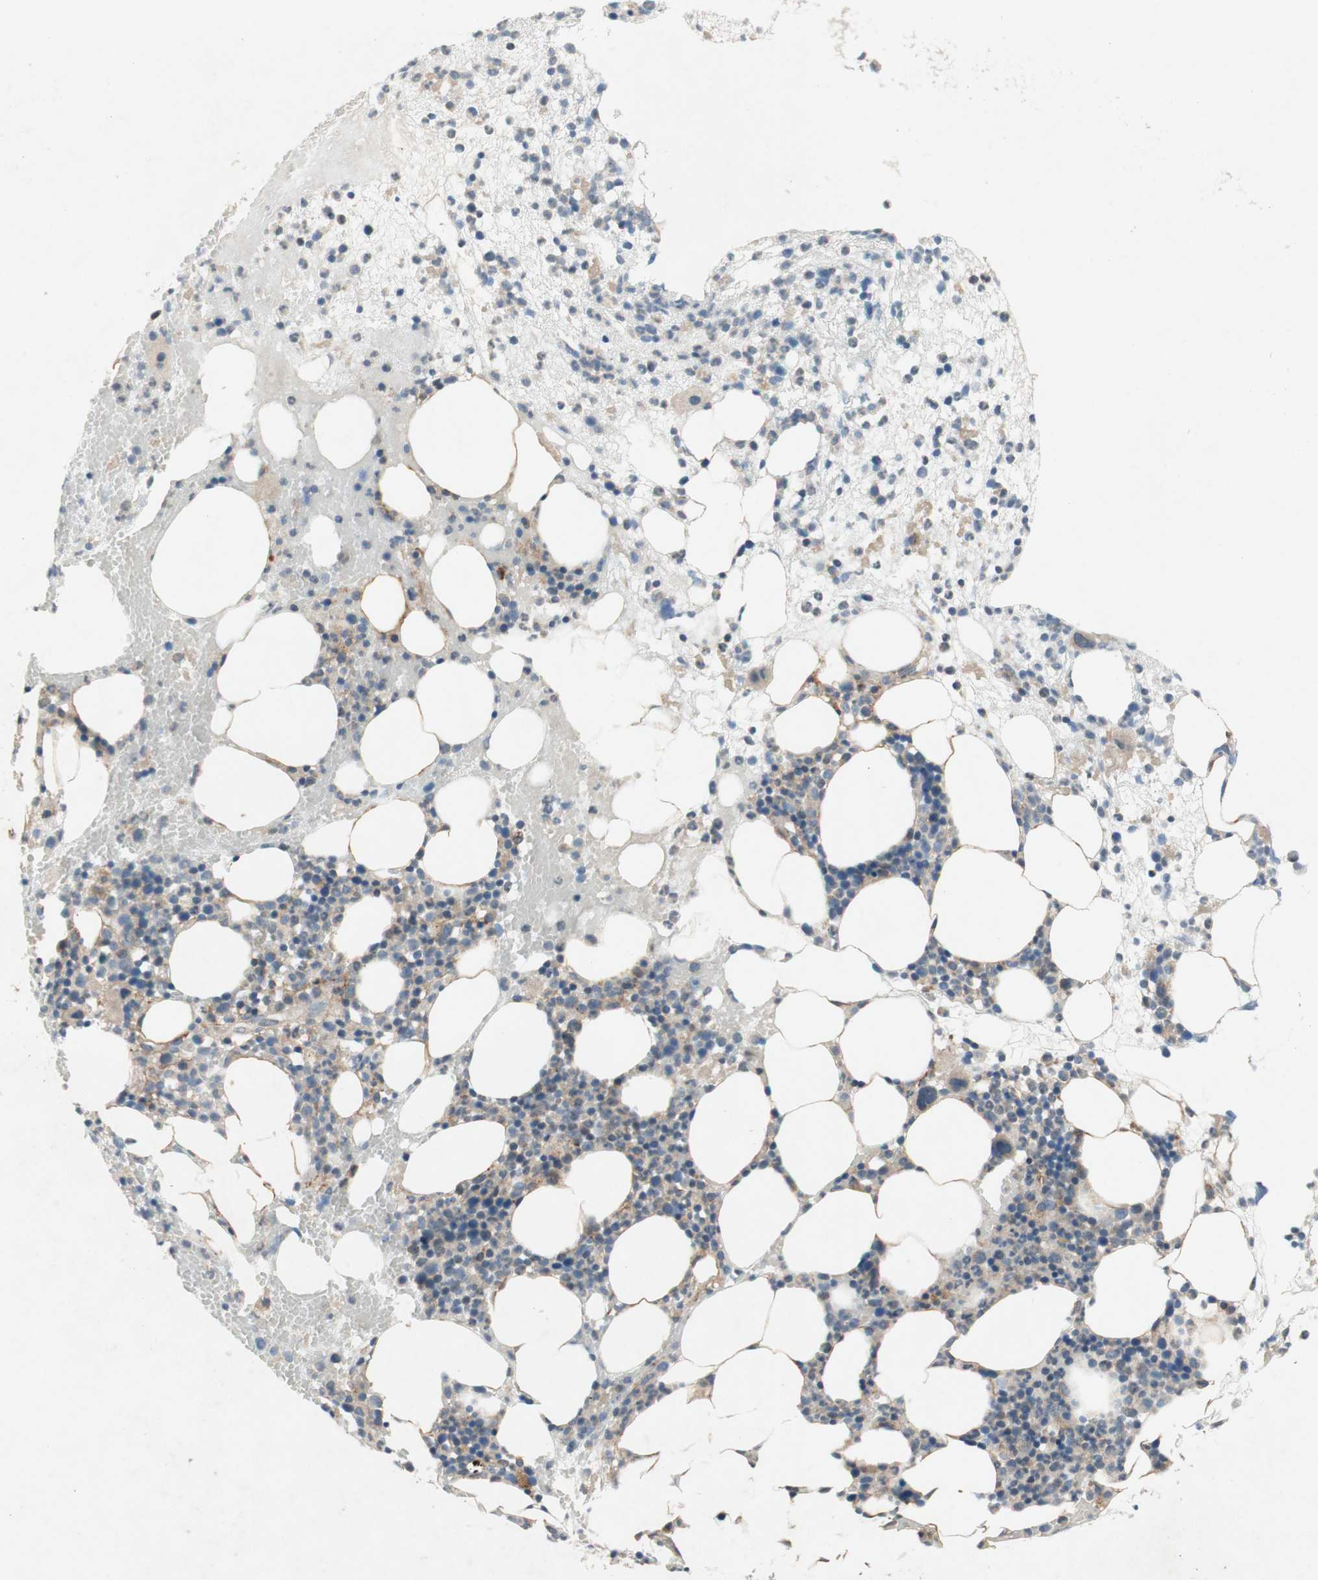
{"staining": {"intensity": "weak", "quantity": "25%-75%", "location": "cytoplasmic/membranous"}, "tissue": "bone marrow", "cell_type": "Hematopoietic cells", "image_type": "normal", "snomed": [{"axis": "morphology", "description": "Normal tissue, NOS"}, {"axis": "morphology", "description": "Inflammation, NOS"}, {"axis": "topography", "description": "Bone marrow"}], "caption": "IHC (DAB (3,3'-diaminobenzidine)) staining of benign human bone marrow exhibits weak cytoplasmic/membranous protein staining in approximately 25%-75% of hematopoietic cells.", "gene": "SOCS2", "patient": {"sex": "female", "age": 79}}